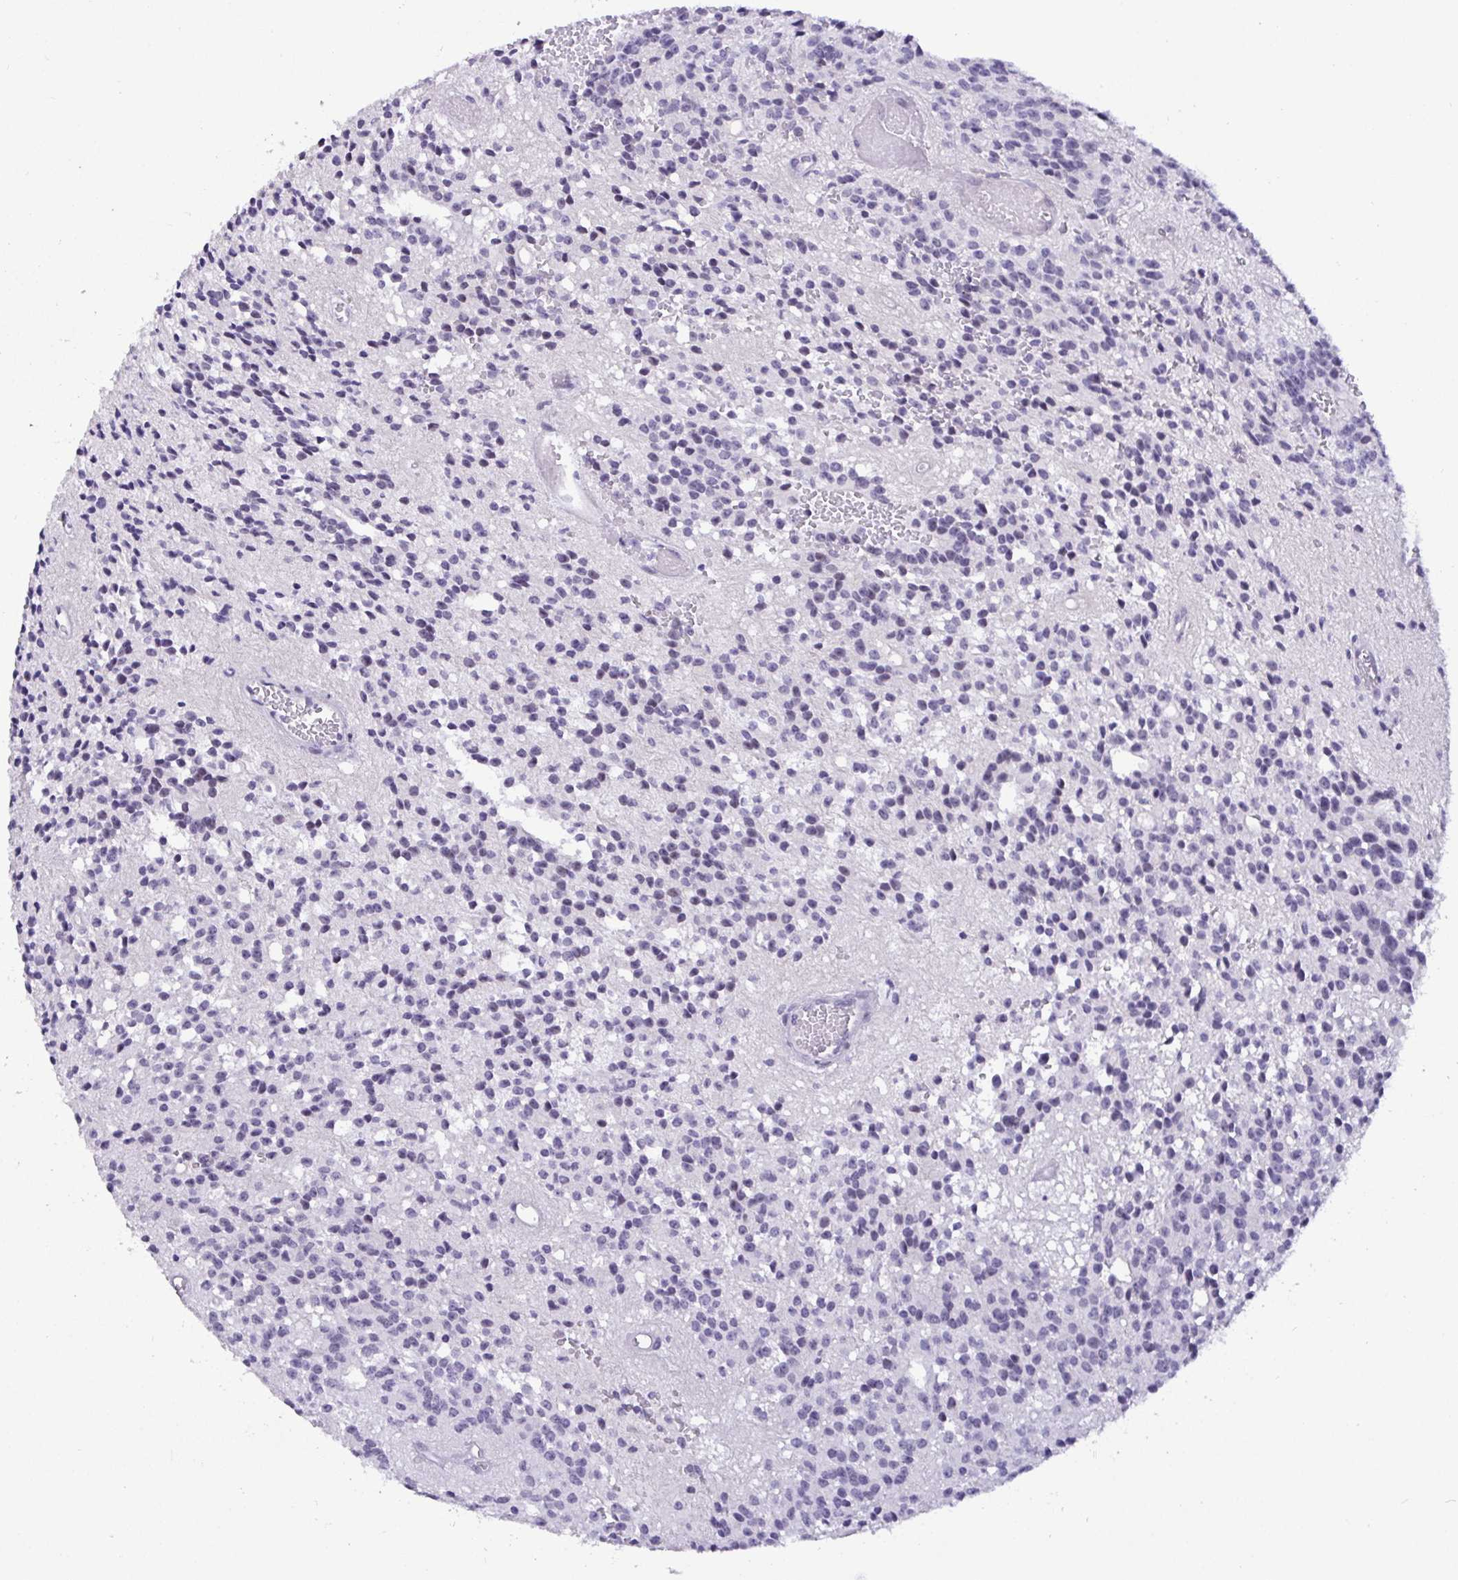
{"staining": {"intensity": "negative", "quantity": "none", "location": "none"}, "tissue": "glioma", "cell_type": "Tumor cells", "image_type": "cancer", "snomed": [{"axis": "morphology", "description": "Glioma, malignant, Low grade"}, {"axis": "topography", "description": "Brain"}], "caption": "Tumor cells are negative for brown protein staining in malignant glioma (low-grade).", "gene": "NUP188", "patient": {"sex": "male", "age": 31}}